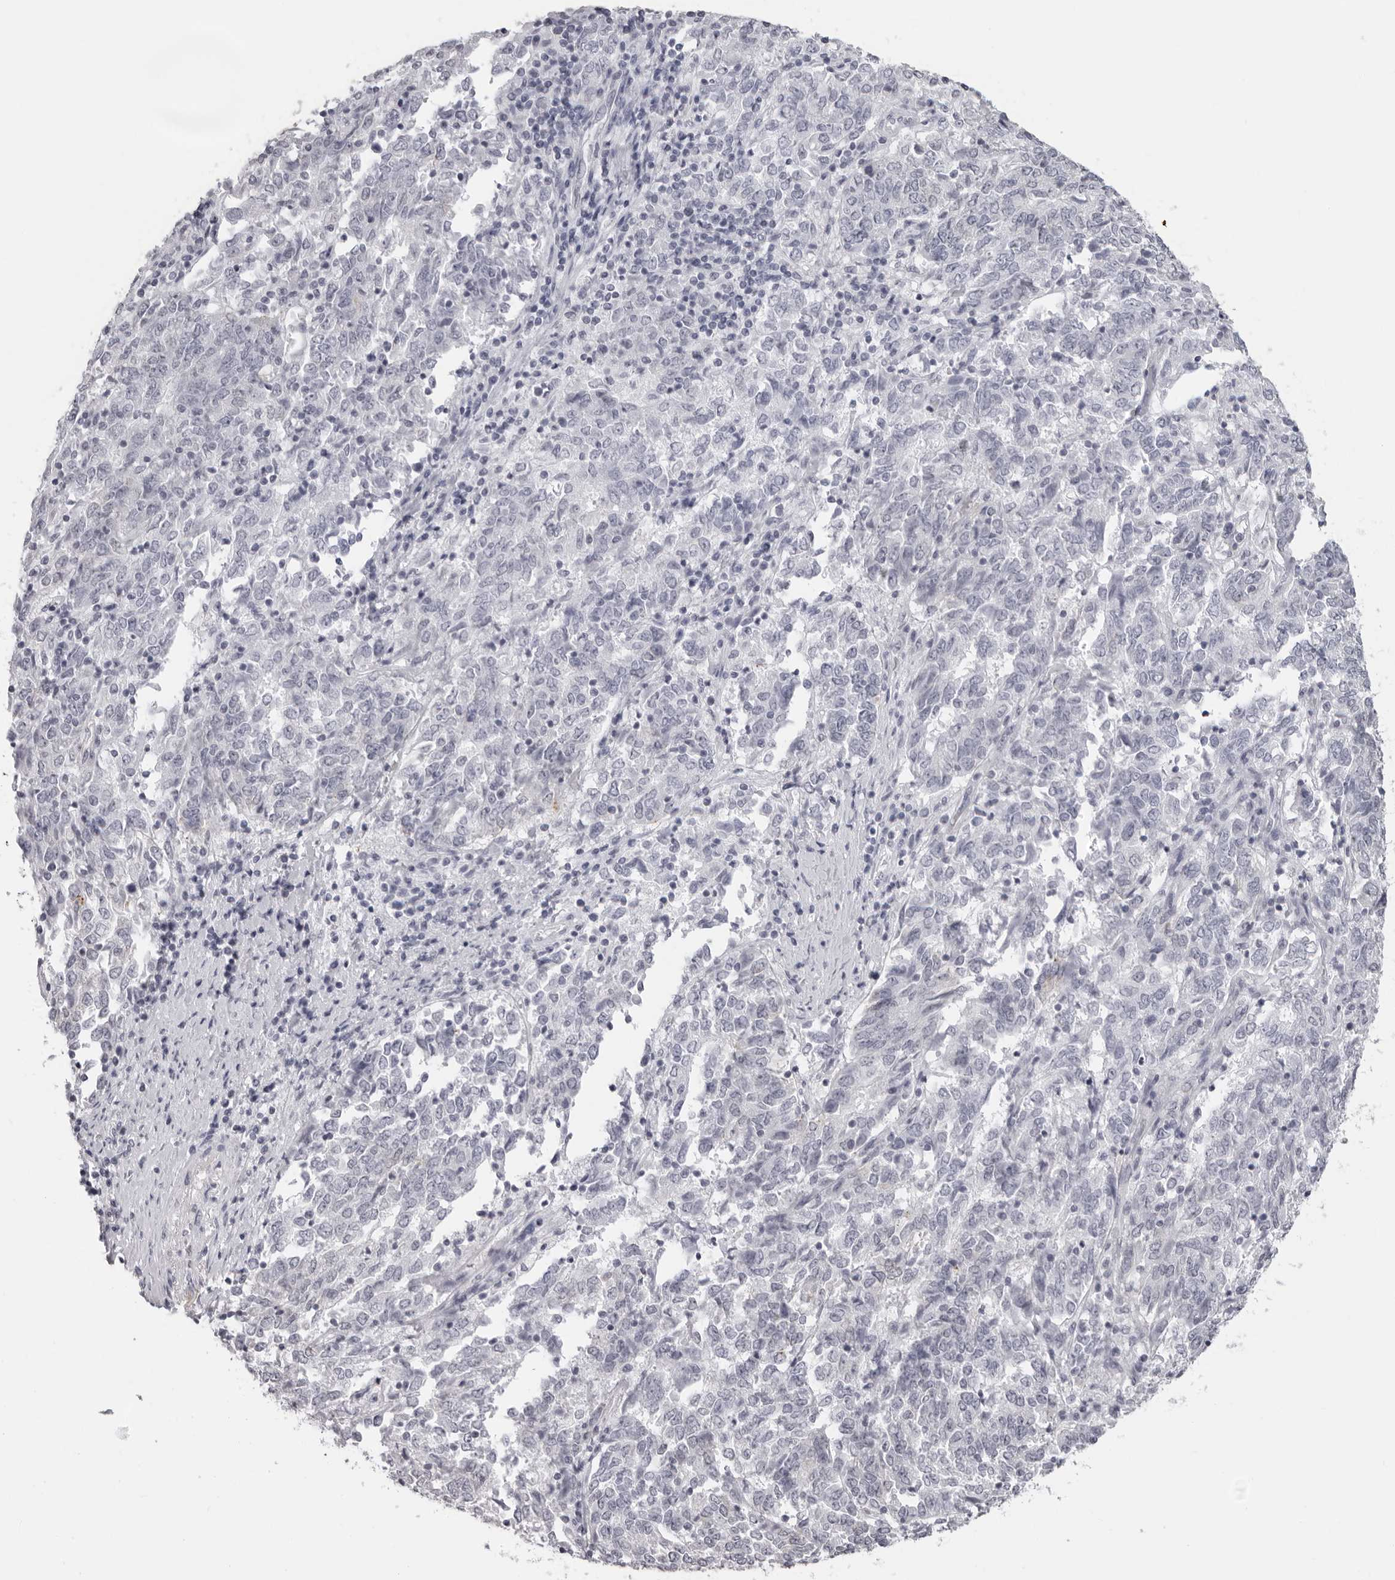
{"staining": {"intensity": "negative", "quantity": "none", "location": "none"}, "tissue": "endometrial cancer", "cell_type": "Tumor cells", "image_type": "cancer", "snomed": [{"axis": "morphology", "description": "Adenocarcinoma, NOS"}, {"axis": "topography", "description": "Endometrium"}], "caption": "Endometrial cancer (adenocarcinoma) was stained to show a protein in brown. There is no significant expression in tumor cells.", "gene": "DNALI1", "patient": {"sex": "female", "age": 80}}